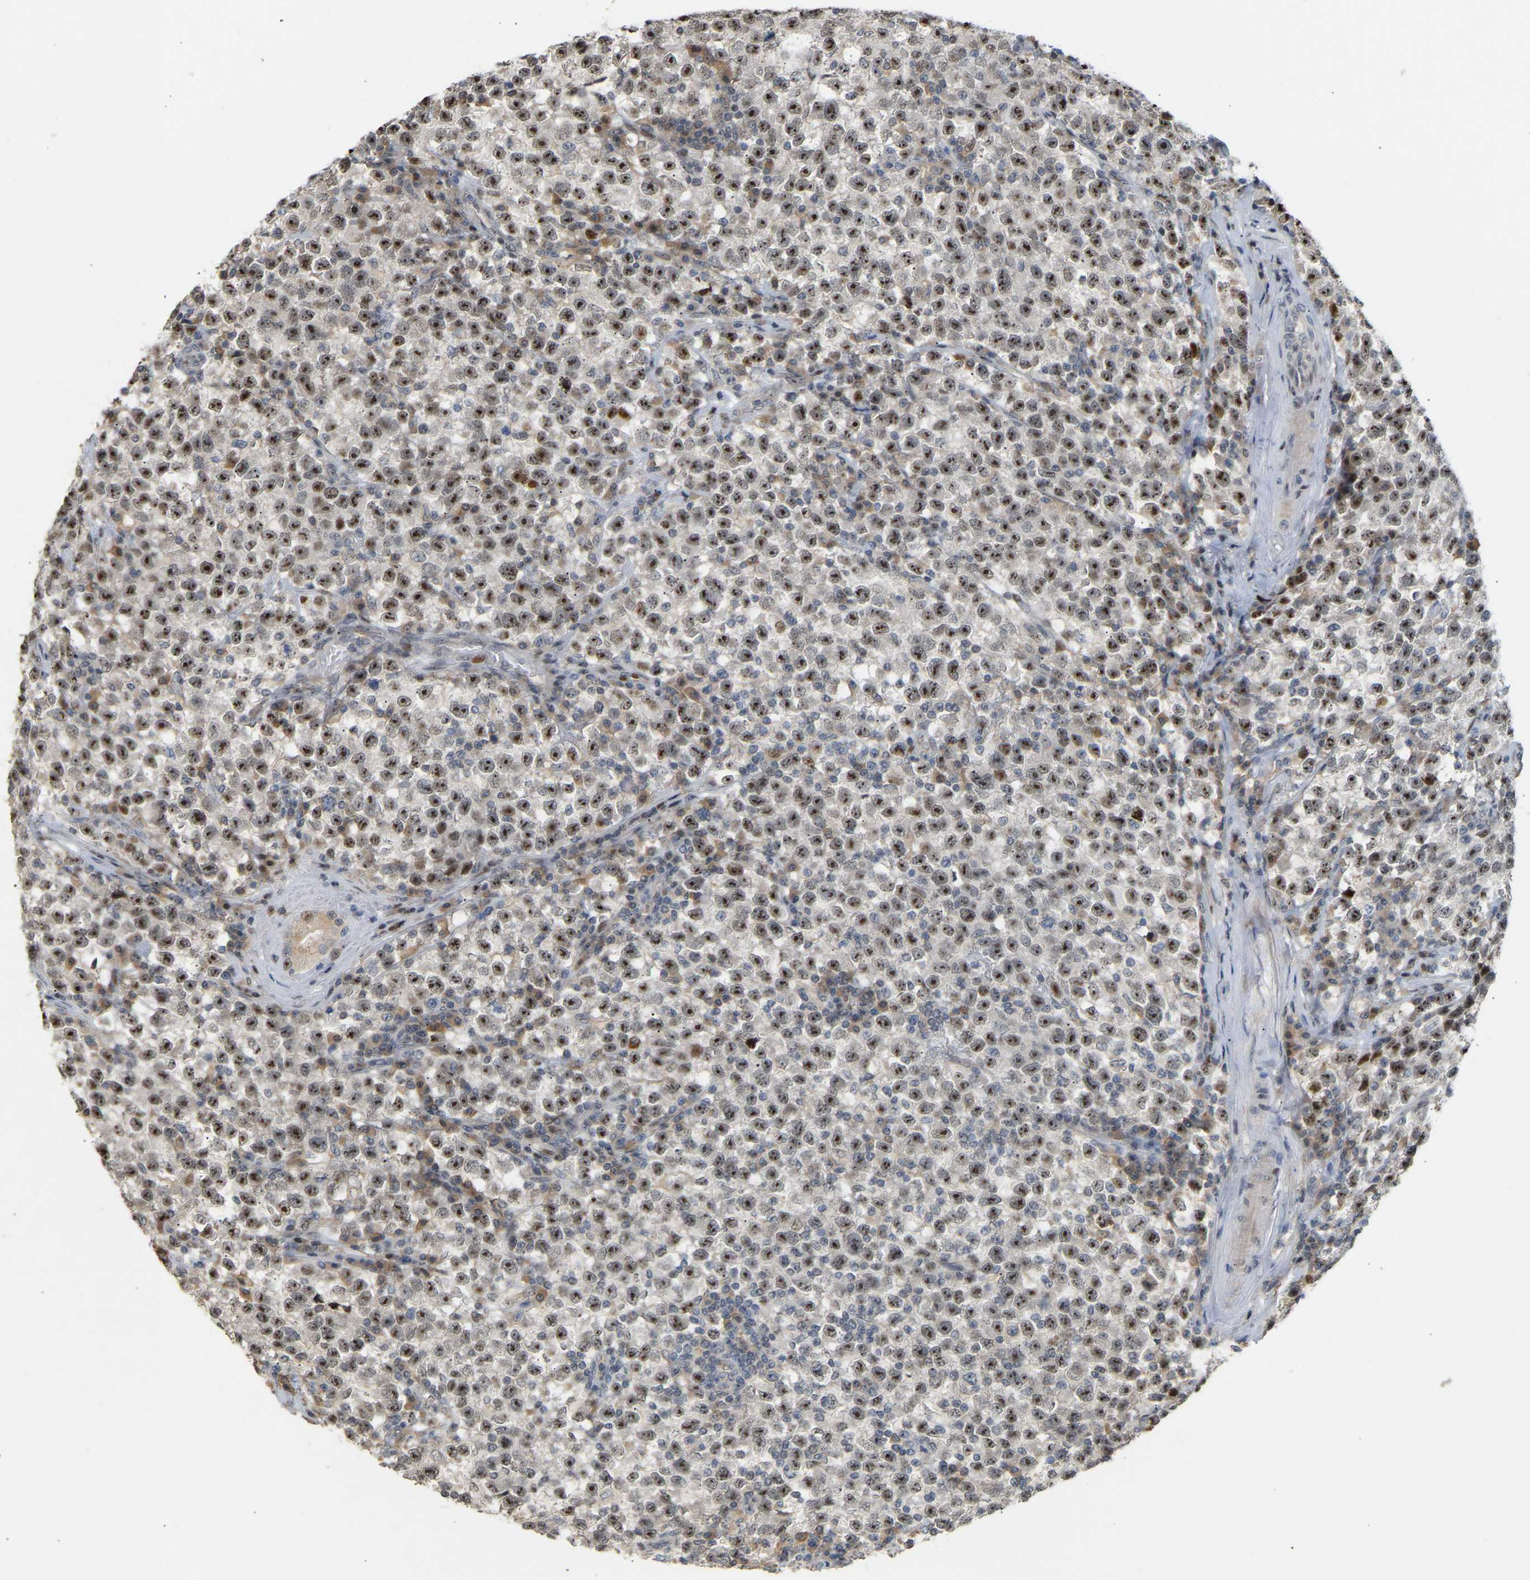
{"staining": {"intensity": "moderate", "quantity": ">75%", "location": "nuclear"}, "tissue": "testis cancer", "cell_type": "Tumor cells", "image_type": "cancer", "snomed": [{"axis": "morphology", "description": "Seminoma, NOS"}, {"axis": "topography", "description": "Testis"}], "caption": "A micrograph of human testis cancer stained for a protein exhibits moderate nuclear brown staining in tumor cells.", "gene": "PTPN4", "patient": {"sex": "male", "age": 22}}